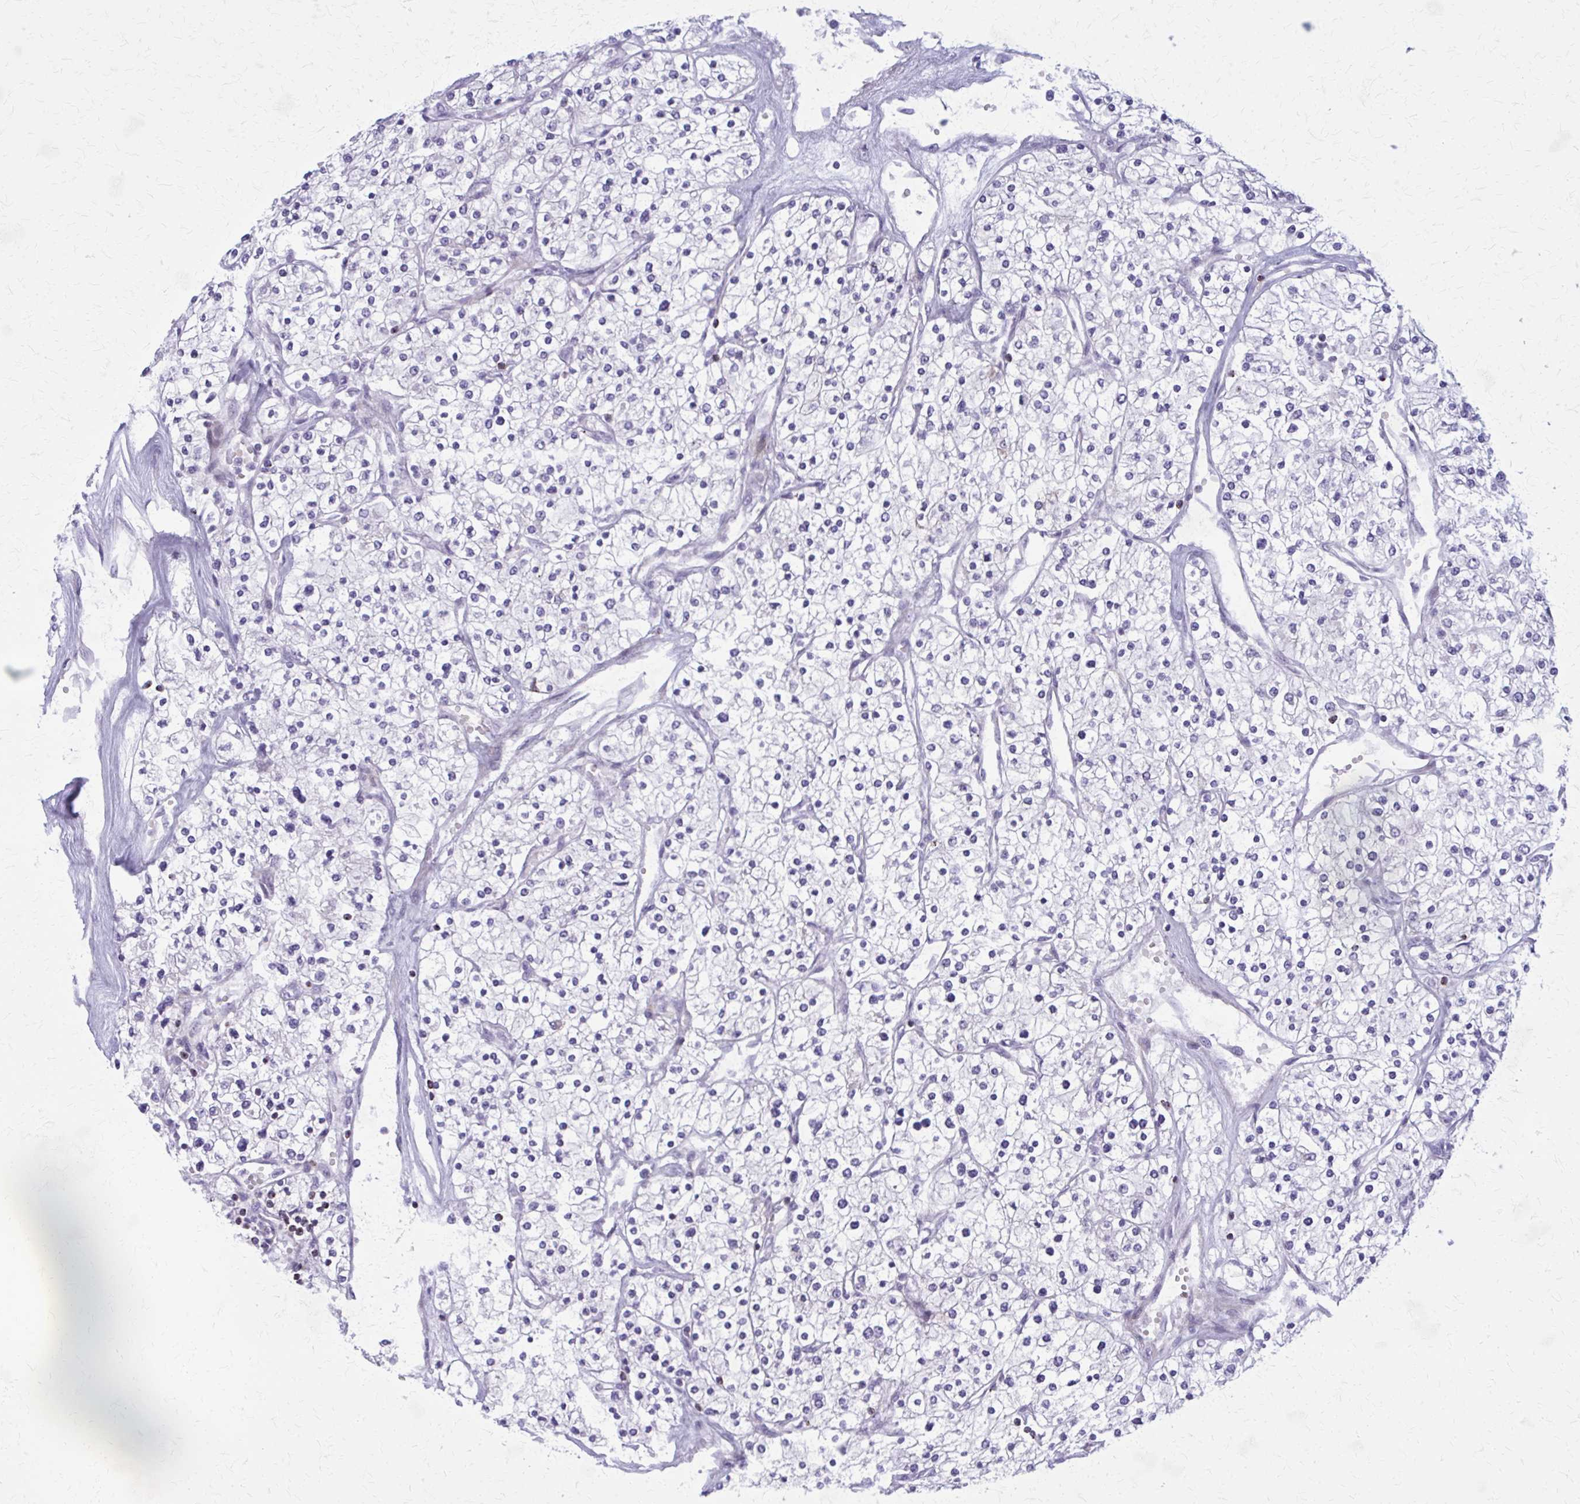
{"staining": {"intensity": "negative", "quantity": "none", "location": "none"}, "tissue": "renal cancer", "cell_type": "Tumor cells", "image_type": "cancer", "snomed": [{"axis": "morphology", "description": "Adenocarcinoma, NOS"}, {"axis": "topography", "description": "Kidney"}], "caption": "Immunohistochemistry of human renal cancer (adenocarcinoma) shows no expression in tumor cells.", "gene": "PEDS1", "patient": {"sex": "male", "age": 80}}